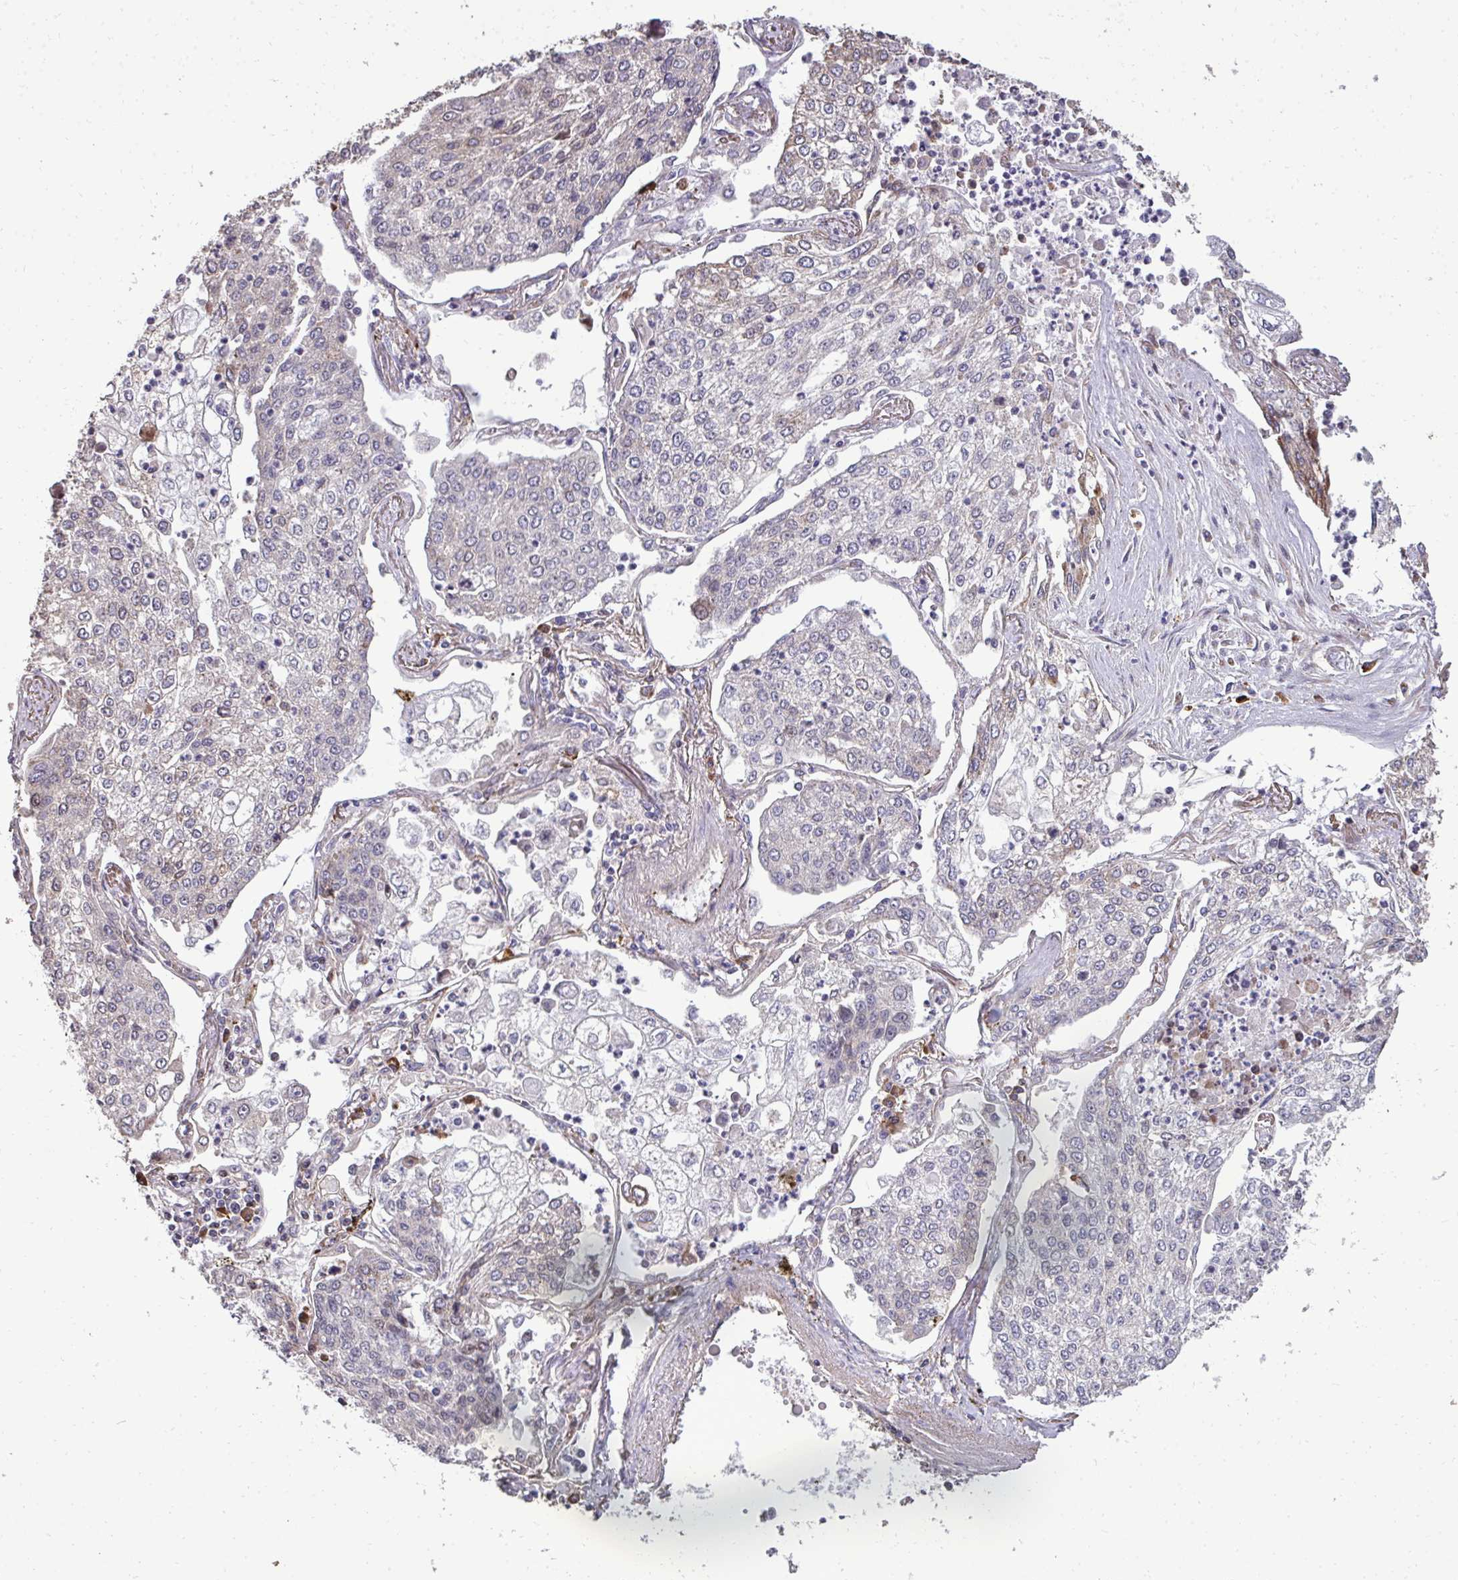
{"staining": {"intensity": "negative", "quantity": "none", "location": "none"}, "tissue": "lung cancer", "cell_type": "Tumor cells", "image_type": "cancer", "snomed": [{"axis": "morphology", "description": "Squamous cell carcinoma, NOS"}, {"axis": "topography", "description": "Lung"}], "caption": "This photomicrograph is of lung cancer (squamous cell carcinoma) stained with immunohistochemistry to label a protein in brown with the nuclei are counter-stained blue. There is no positivity in tumor cells. (Immunohistochemistry (ihc), brightfield microscopy, high magnification).", "gene": "FIBCD1", "patient": {"sex": "male", "age": 74}}